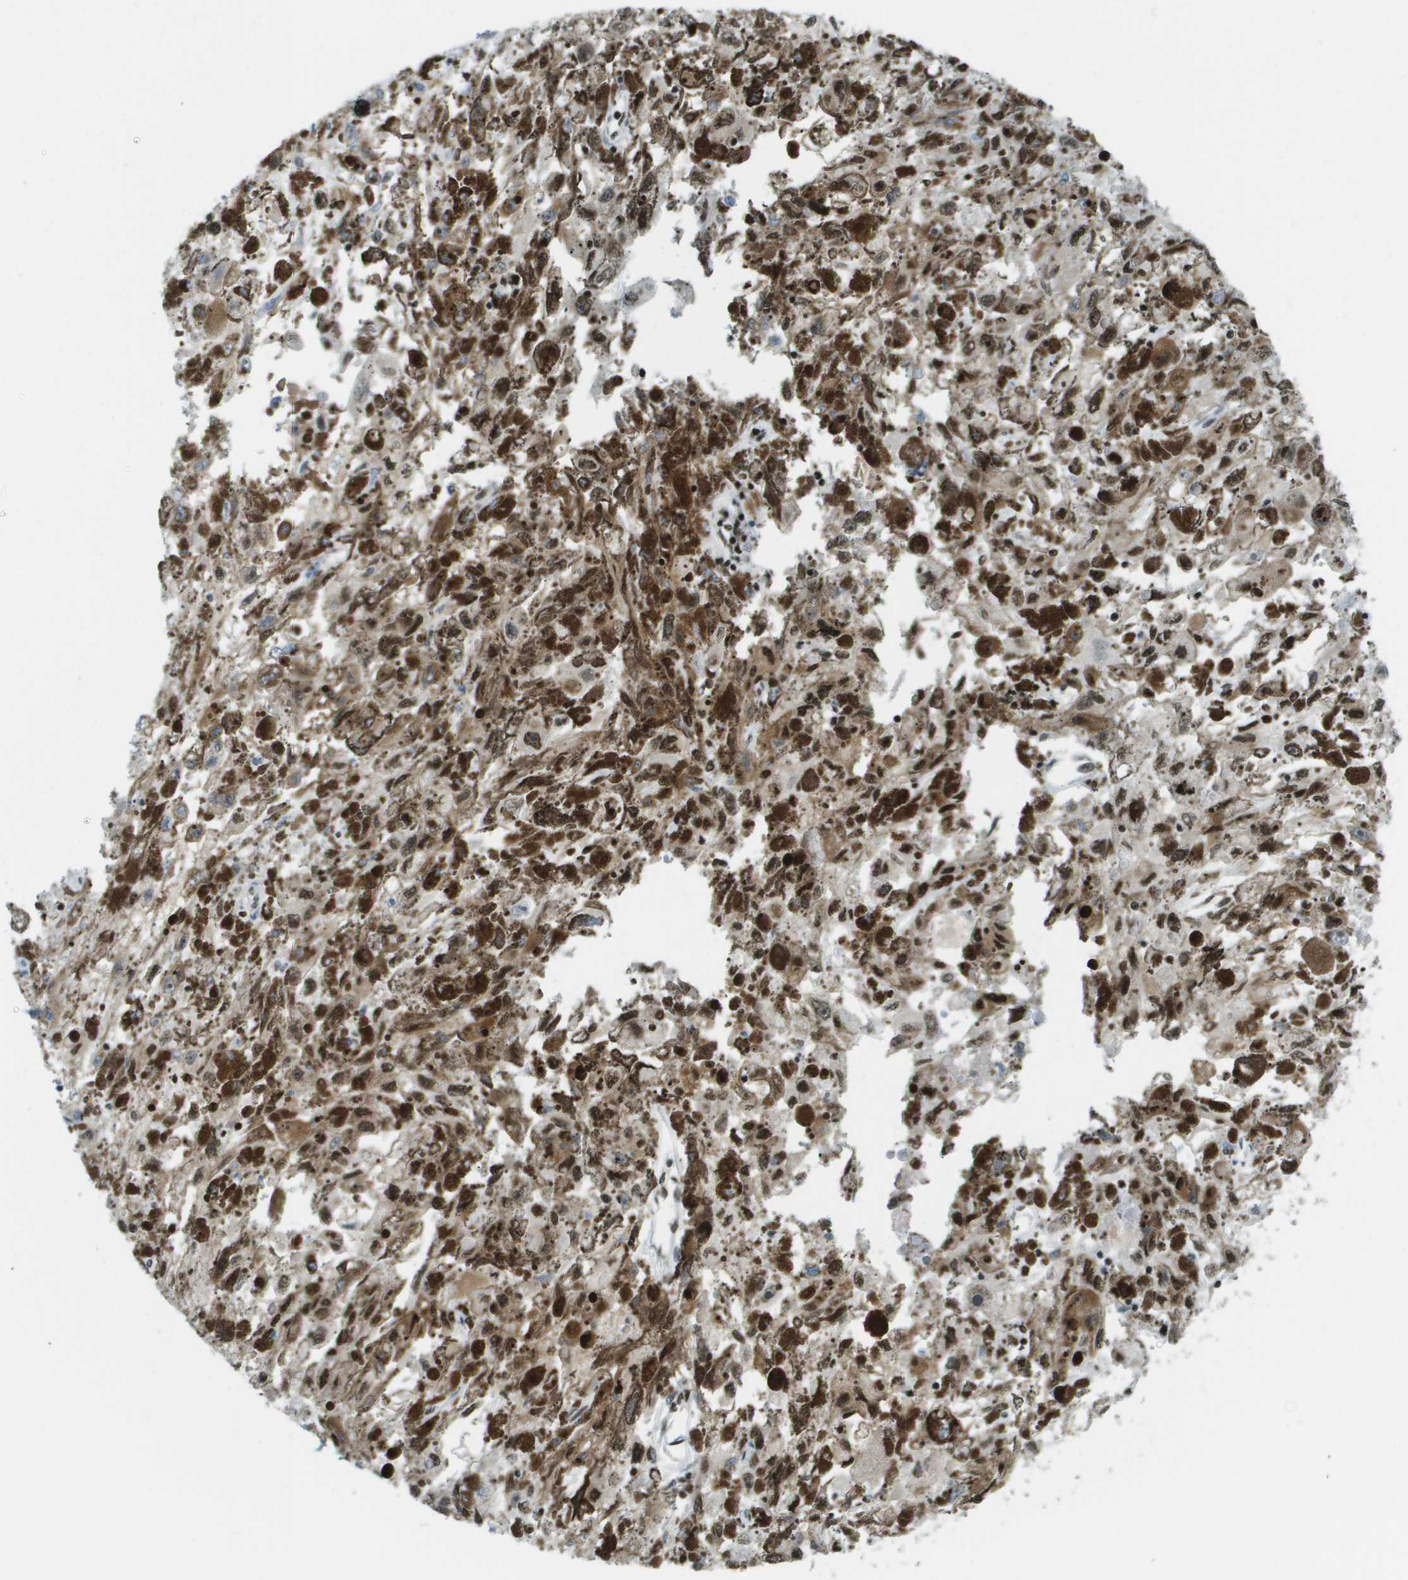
{"staining": {"intensity": "strong", "quantity": ">75%", "location": "nuclear"}, "tissue": "melanoma", "cell_type": "Tumor cells", "image_type": "cancer", "snomed": [{"axis": "morphology", "description": "Malignant melanoma, NOS"}, {"axis": "topography", "description": "Skin"}], "caption": "Melanoma stained for a protein shows strong nuclear positivity in tumor cells.", "gene": "GLYR1", "patient": {"sex": "female", "age": 104}}